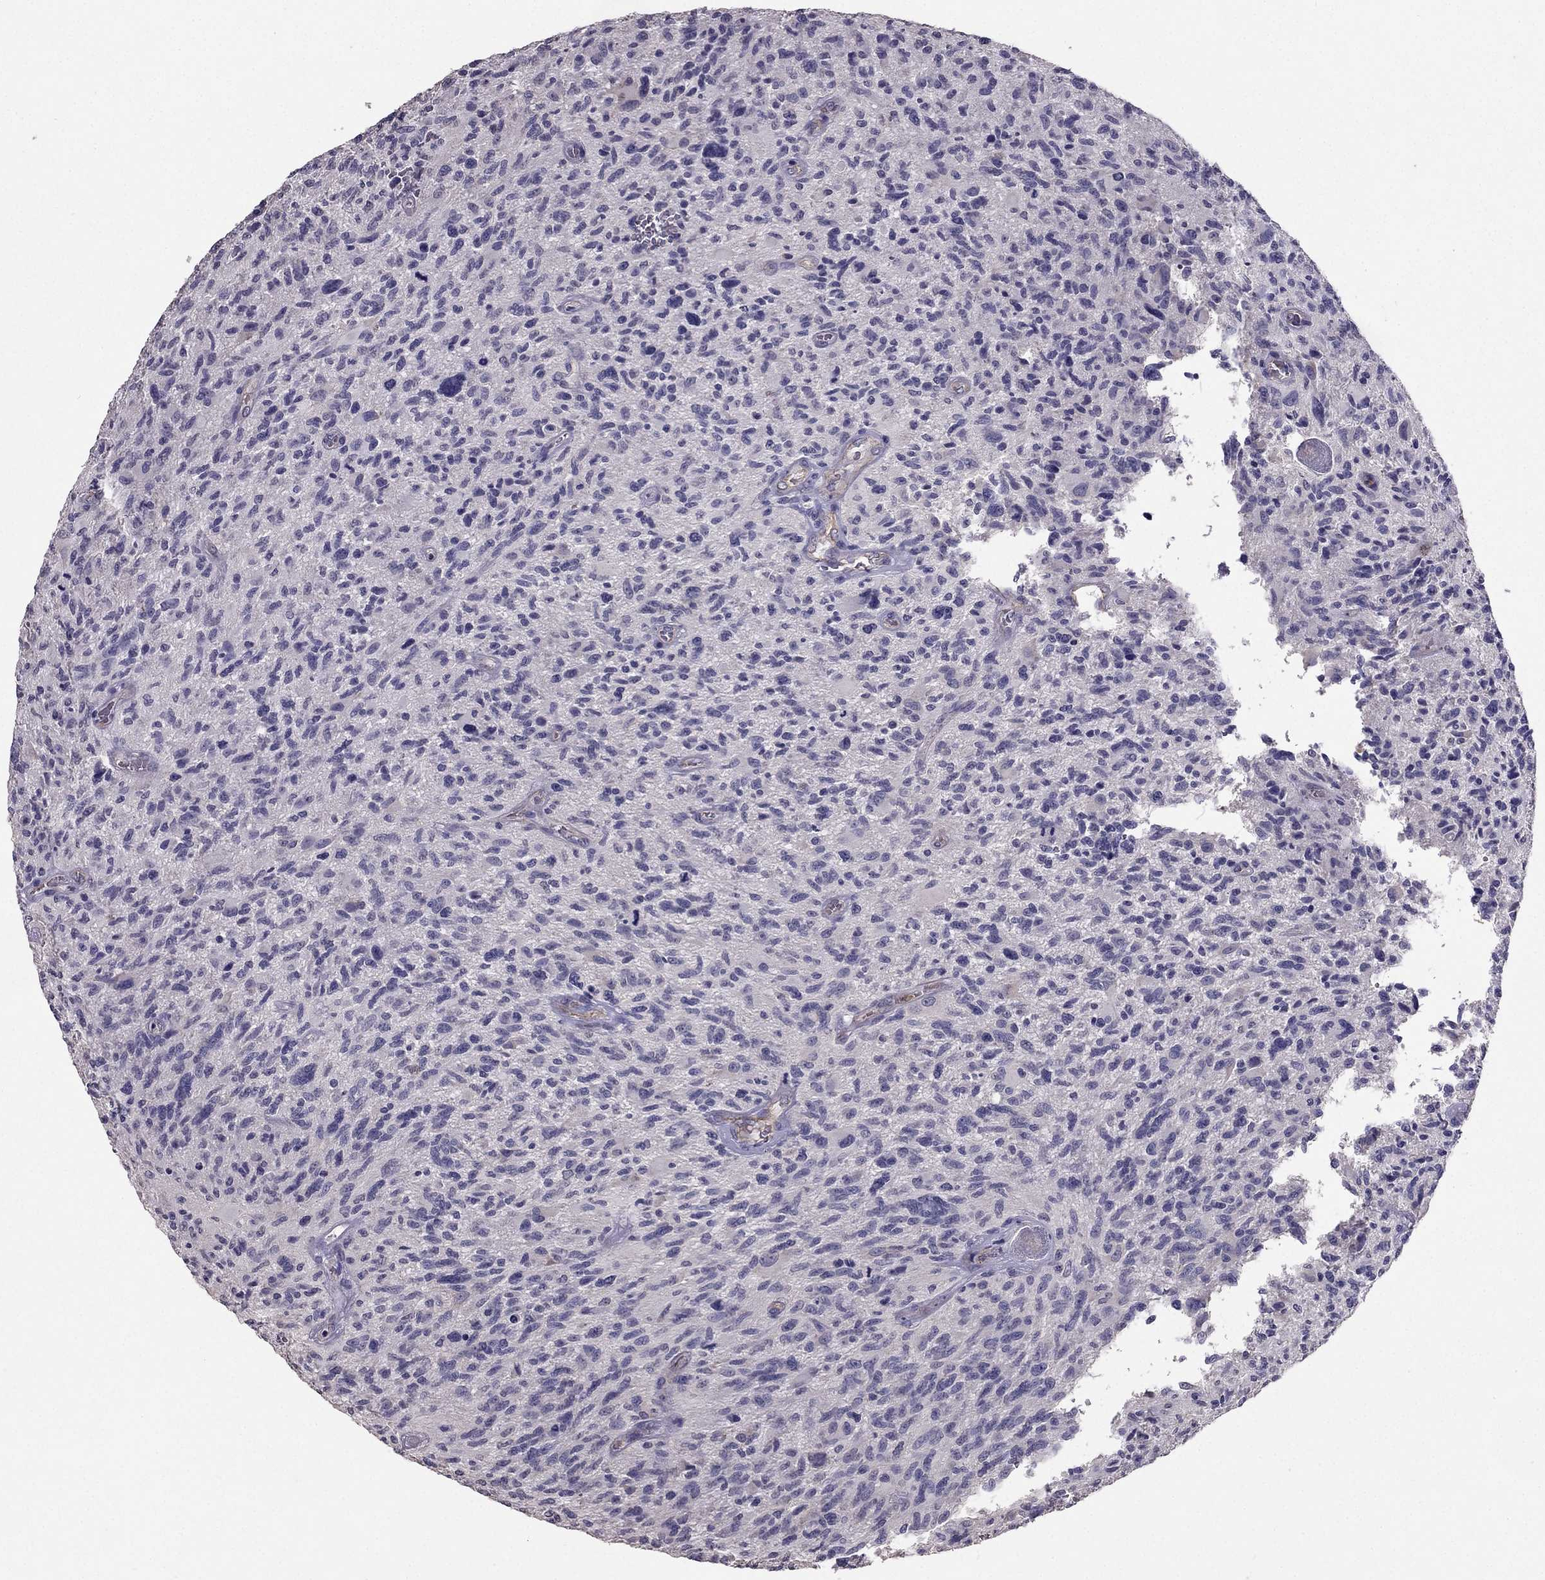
{"staining": {"intensity": "negative", "quantity": "none", "location": "none"}, "tissue": "glioma", "cell_type": "Tumor cells", "image_type": "cancer", "snomed": [{"axis": "morphology", "description": "Glioma, malignant, NOS"}, {"axis": "morphology", "description": "Glioma, malignant, High grade"}, {"axis": "topography", "description": "Brain"}], "caption": "Glioma stained for a protein using immunohistochemistry (IHC) demonstrates no positivity tumor cells.", "gene": "RFLNB", "patient": {"sex": "female", "age": 71}}